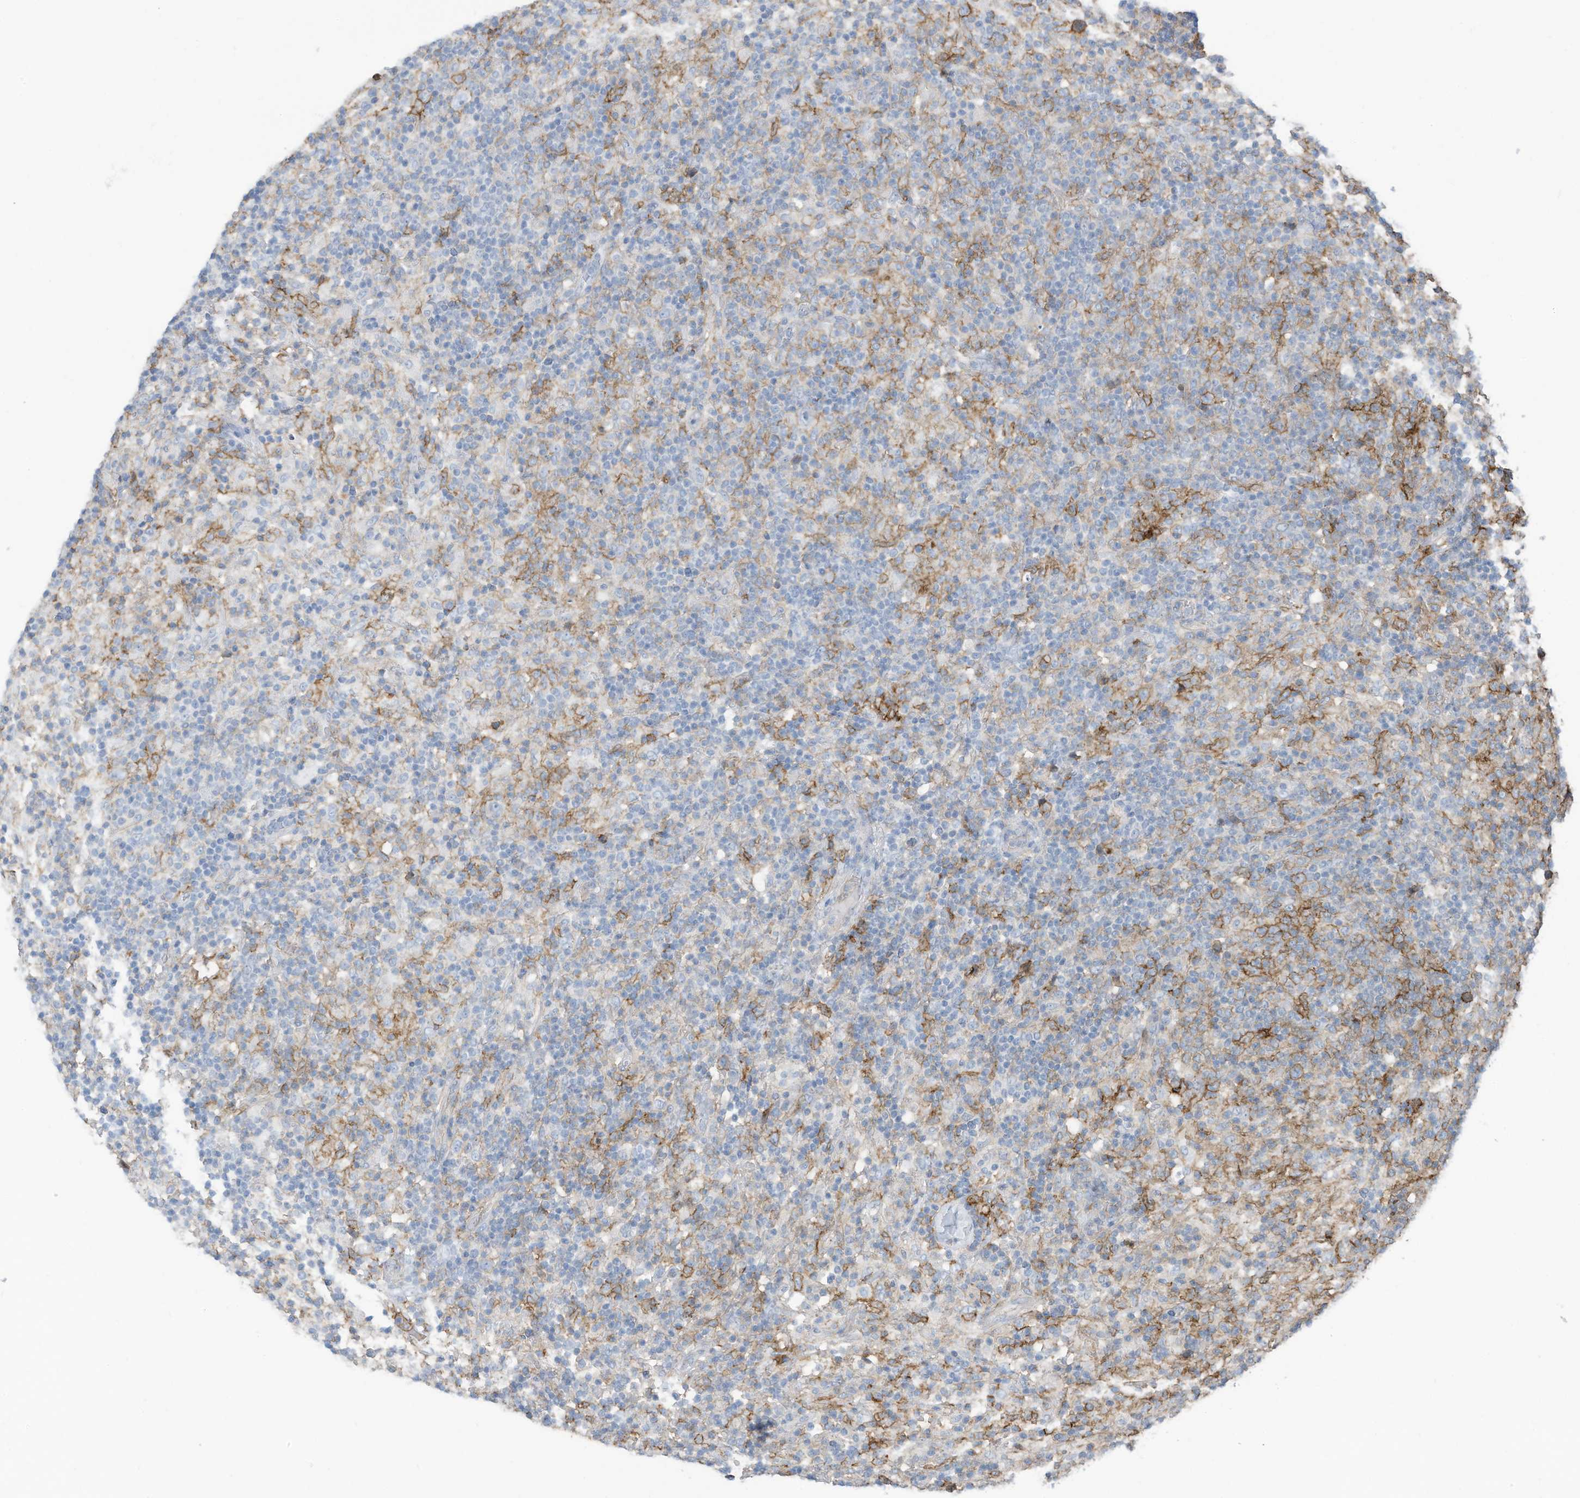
{"staining": {"intensity": "negative", "quantity": "none", "location": "none"}, "tissue": "lymphoma", "cell_type": "Tumor cells", "image_type": "cancer", "snomed": [{"axis": "morphology", "description": "Hodgkin's disease, NOS"}, {"axis": "topography", "description": "Lymph node"}], "caption": "This is a histopathology image of immunohistochemistry staining of lymphoma, which shows no positivity in tumor cells.", "gene": "SLC1A5", "patient": {"sex": "male", "age": 70}}